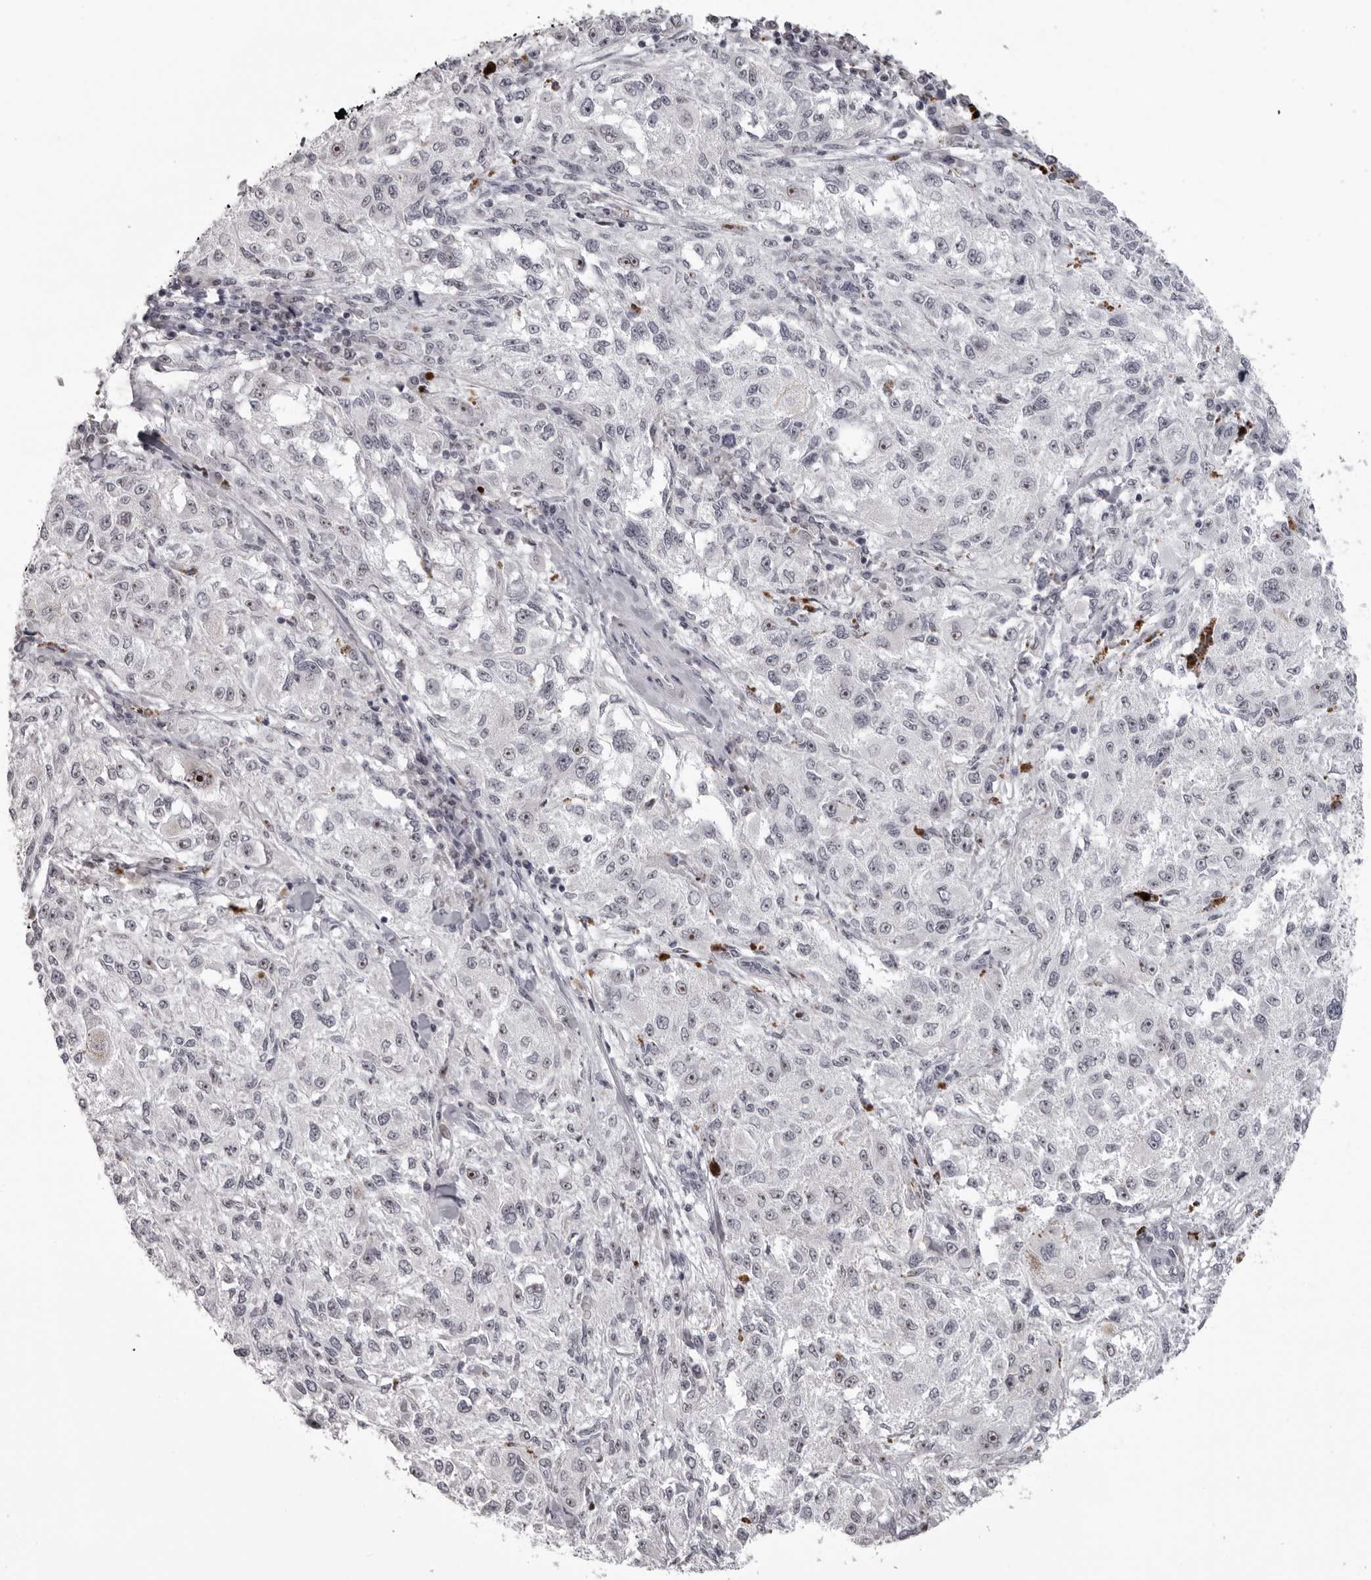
{"staining": {"intensity": "weak", "quantity": "25%-75%", "location": "nuclear"}, "tissue": "melanoma", "cell_type": "Tumor cells", "image_type": "cancer", "snomed": [{"axis": "morphology", "description": "Necrosis, NOS"}, {"axis": "morphology", "description": "Malignant melanoma, NOS"}, {"axis": "topography", "description": "Skin"}], "caption": "Immunohistochemistry (IHC) image of neoplastic tissue: malignant melanoma stained using IHC shows low levels of weak protein expression localized specifically in the nuclear of tumor cells, appearing as a nuclear brown color.", "gene": "HELZ", "patient": {"sex": "female", "age": 87}}